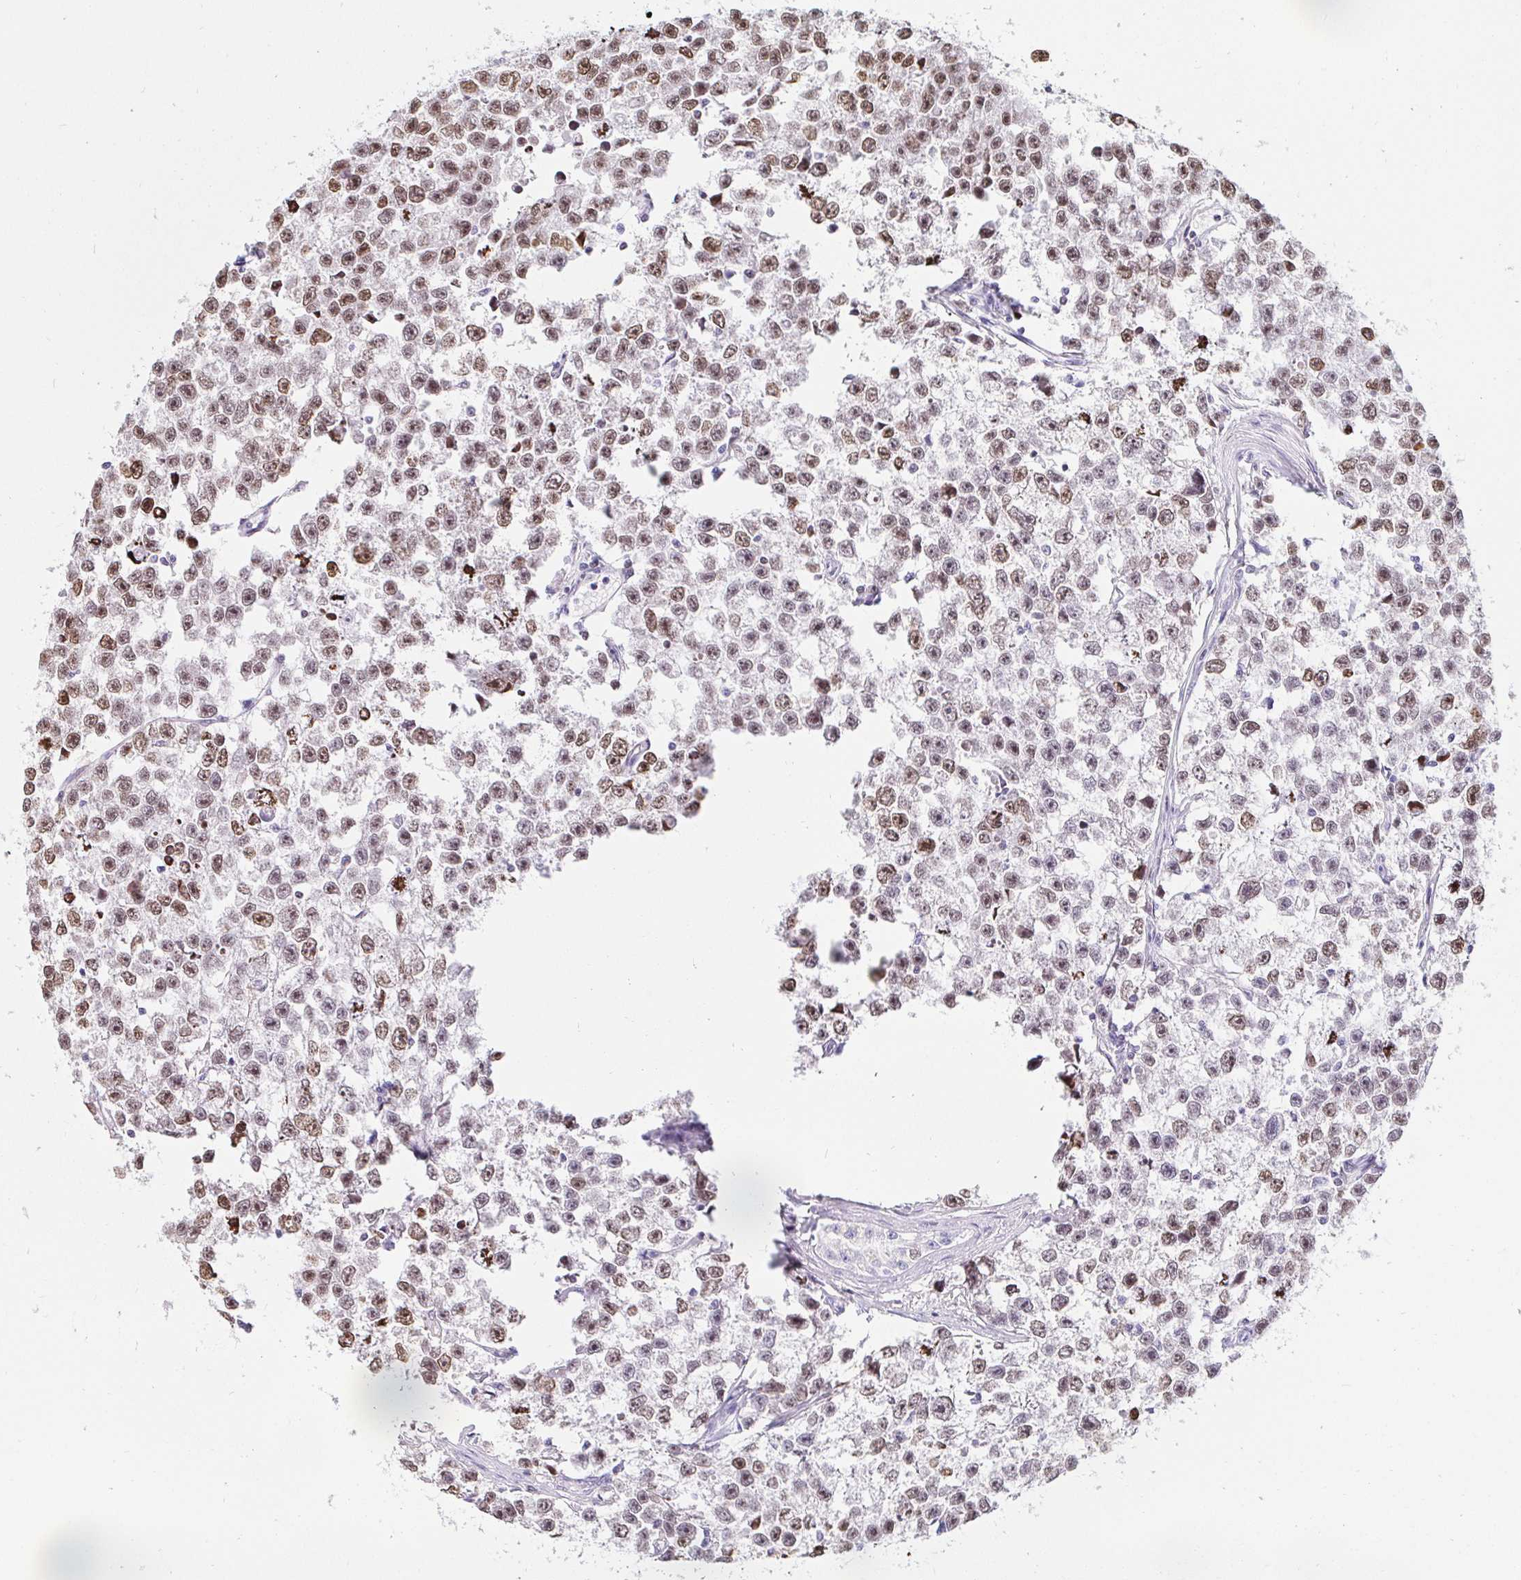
{"staining": {"intensity": "moderate", "quantity": ">75%", "location": "nuclear"}, "tissue": "testis cancer", "cell_type": "Tumor cells", "image_type": "cancer", "snomed": [{"axis": "morphology", "description": "Seminoma, NOS"}, {"axis": "topography", "description": "Testis"}], "caption": "This micrograph exhibits IHC staining of seminoma (testis), with medium moderate nuclear expression in about >75% of tumor cells.", "gene": "CAPSL", "patient": {"sex": "male", "age": 26}}